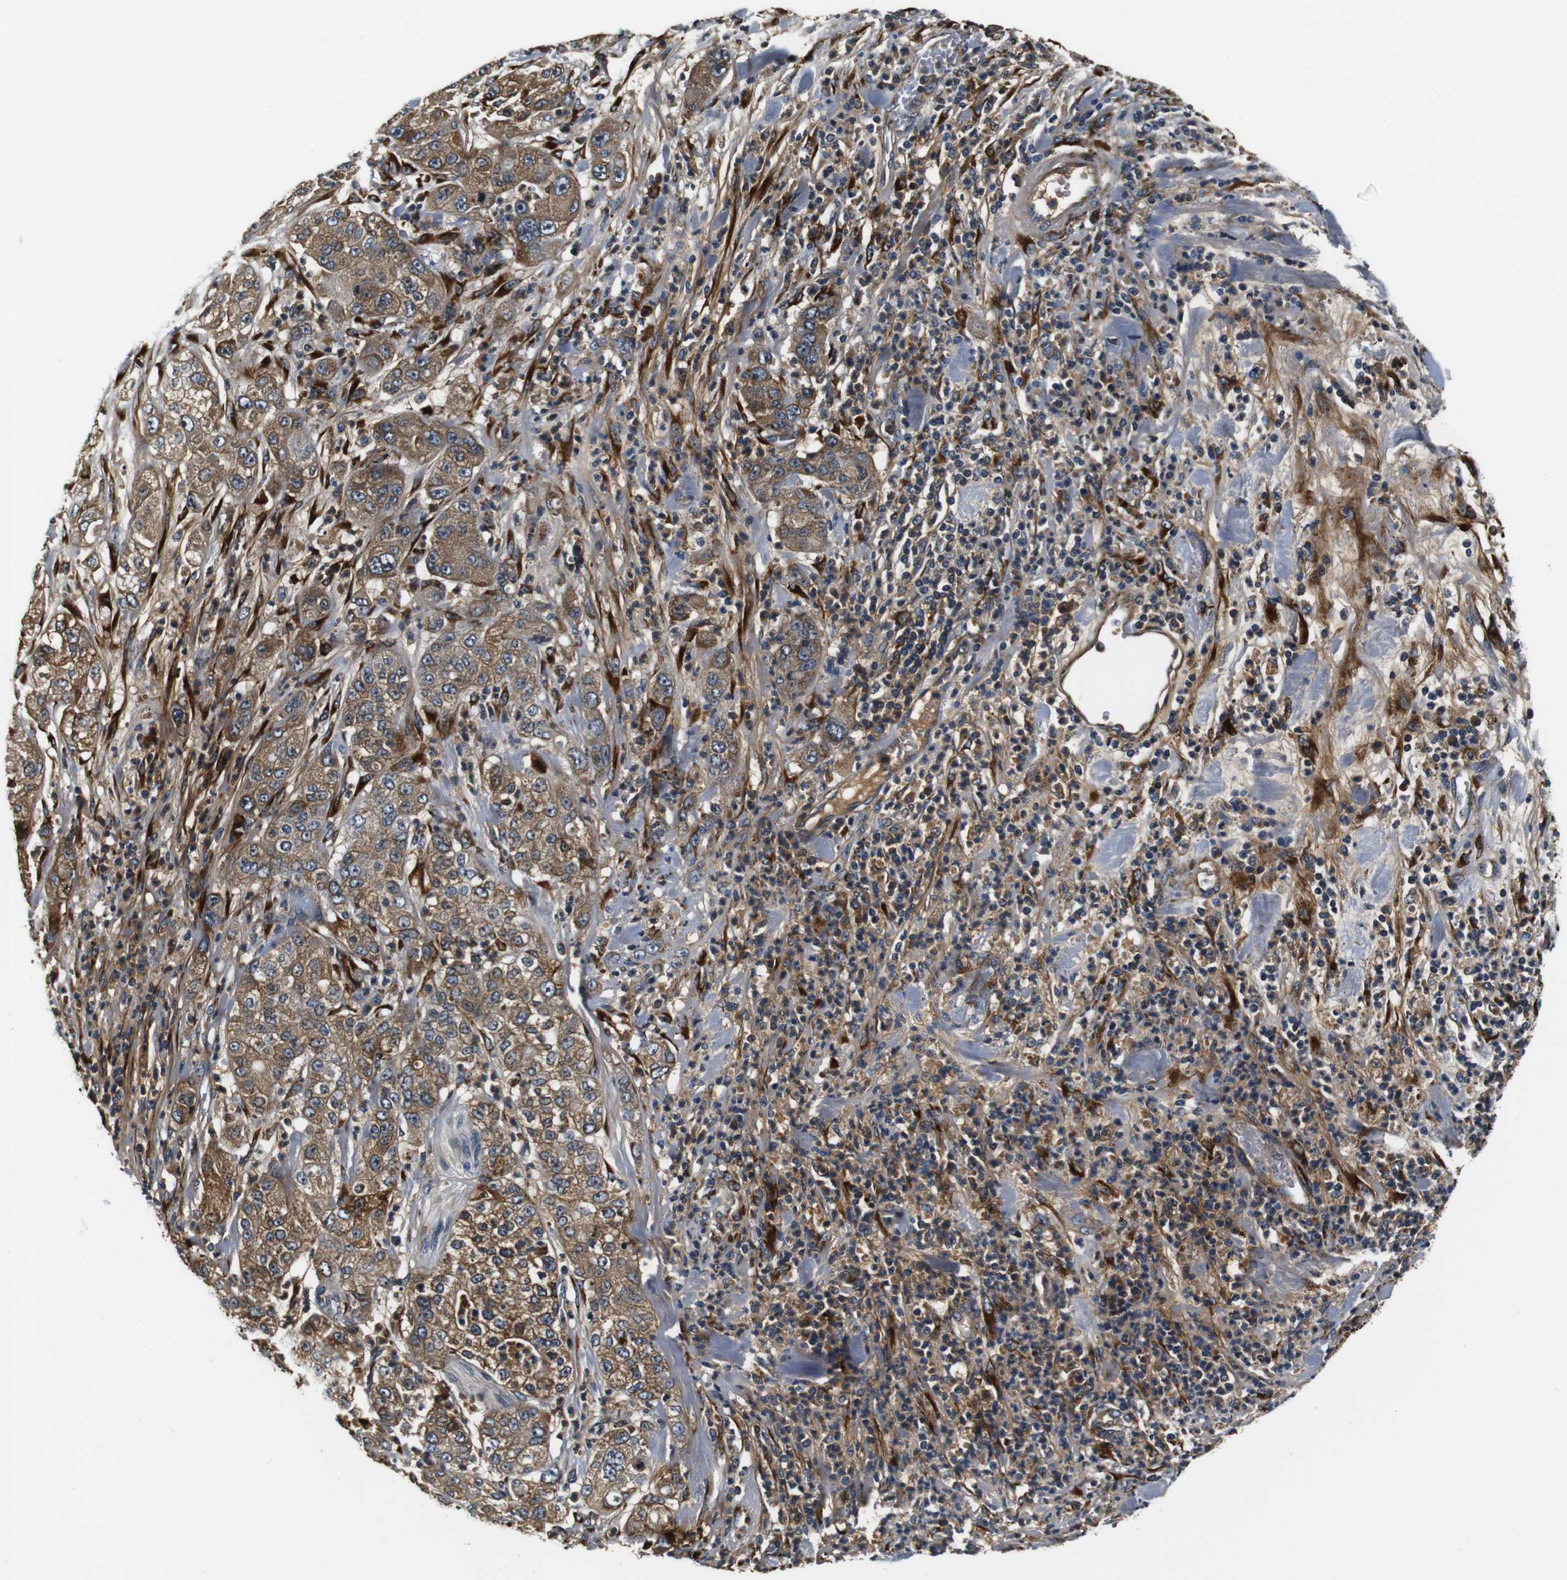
{"staining": {"intensity": "moderate", "quantity": ">75%", "location": "cytoplasmic/membranous"}, "tissue": "pancreatic cancer", "cell_type": "Tumor cells", "image_type": "cancer", "snomed": [{"axis": "morphology", "description": "Adenocarcinoma, NOS"}, {"axis": "topography", "description": "Pancreas"}], "caption": "Pancreatic cancer stained with DAB (3,3'-diaminobenzidine) immunohistochemistry displays medium levels of moderate cytoplasmic/membranous expression in approximately >75% of tumor cells.", "gene": "COL1A1", "patient": {"sex": "female", "age": 78}}